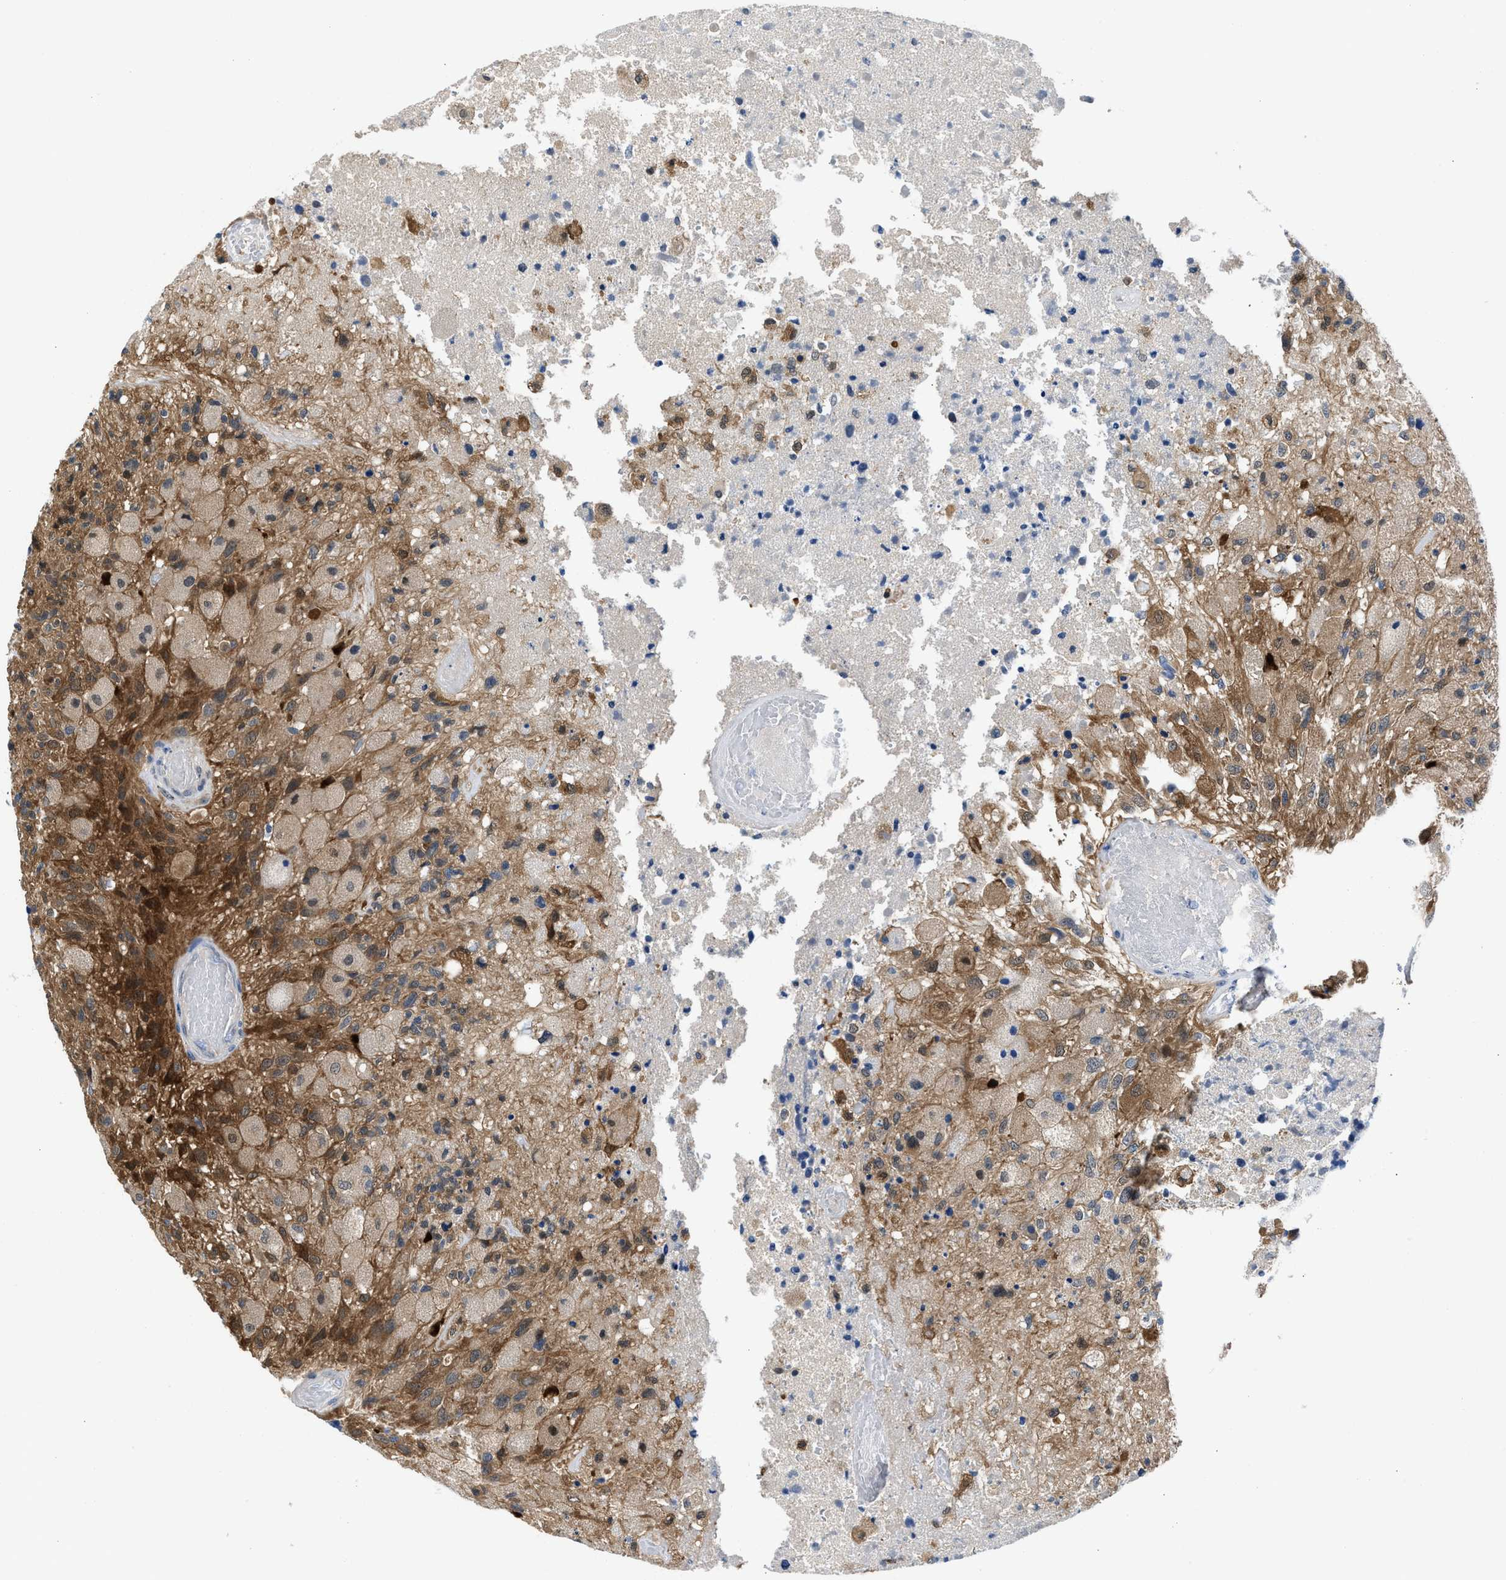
{"staining": {"intensity": "moderate", "quantity": "<25%", "location": "cytoplasmic/membranous,nuclear"}, "tissue": "glioma", "cell_type": "Tumor cells", "image_type": "cancer", "snomed": [{"axis": "morphology", "description": "Normal tissue, NOS"}, {"axis": "morphology", "description": "Glioma, malignant, High grade"}, {"axis": "topography", "description": "Cerebral cortex"}], "caption": "Protein expression by IHC exhibits moderate cytoplasmic/membranous and nuclear expression in about <25% of tumor cells in glioma. The staining is performed using DAB (3,3'-diaminobenzidine) brown chromogen to label protein expression. The nuclei are counter-stained blue using hematoxylin.", "gene": "CBR1", "patient": {"sex": "male", "age": 77}}